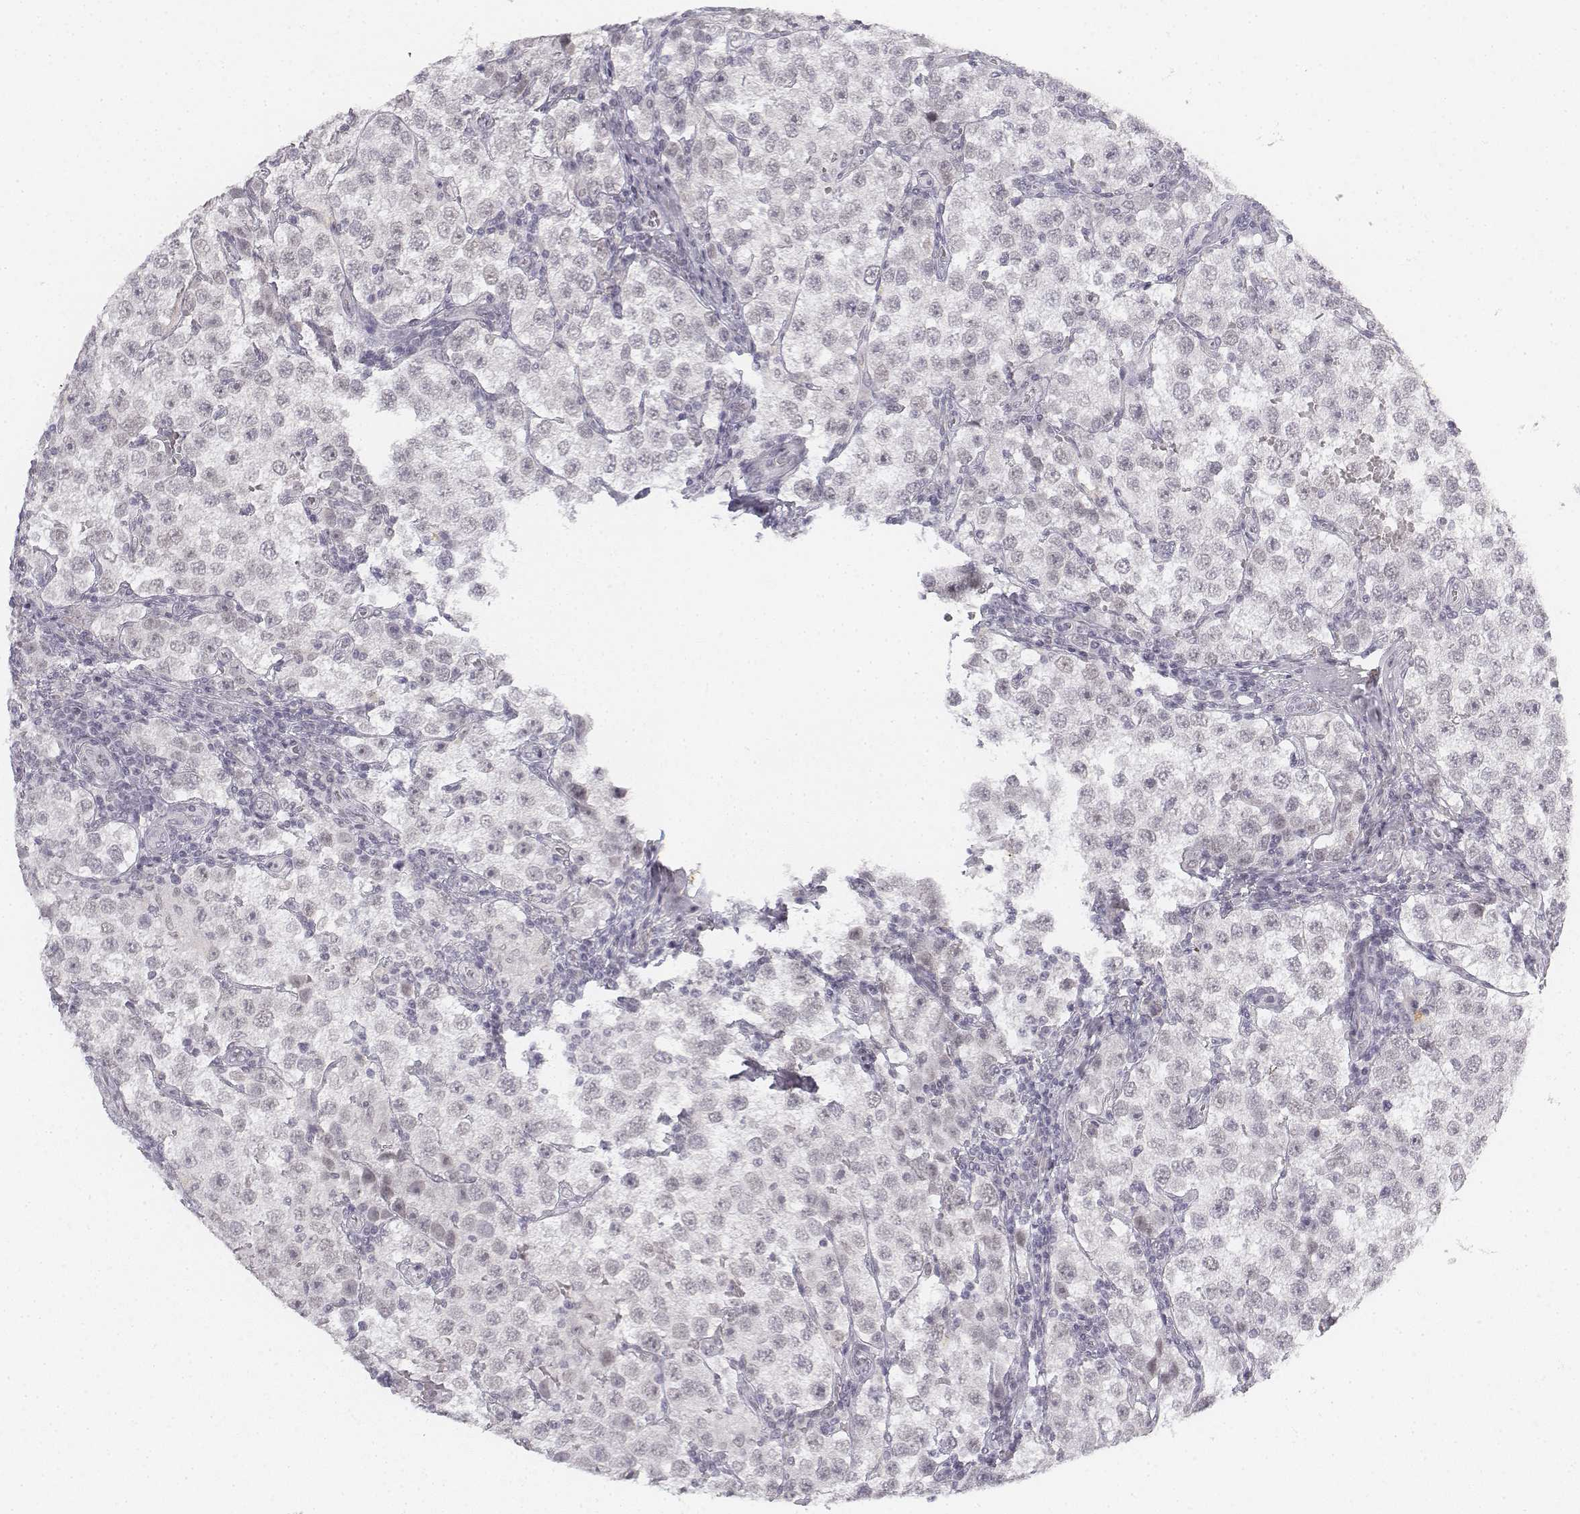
{"staining": {"intensity": "negative", "quantity": "none", "location": "none"}, "tissue": "testis cancer", "cell_type": "Tumor cells", "image_type": "cancer", "snomed": [{"axis": "morphology", "description": "Seminoma, NOS"}, {"axis": "topography", "description": "Testis"}], "caption": "DAB (3,3'-diaminobenzidine) immunohistochemical staining of testis cancer reveals no significant positivity in tumor cells. Nuclei are stained in blue.", "gene": "KRT84", "patient": {"sex": "male", "age": 37}}